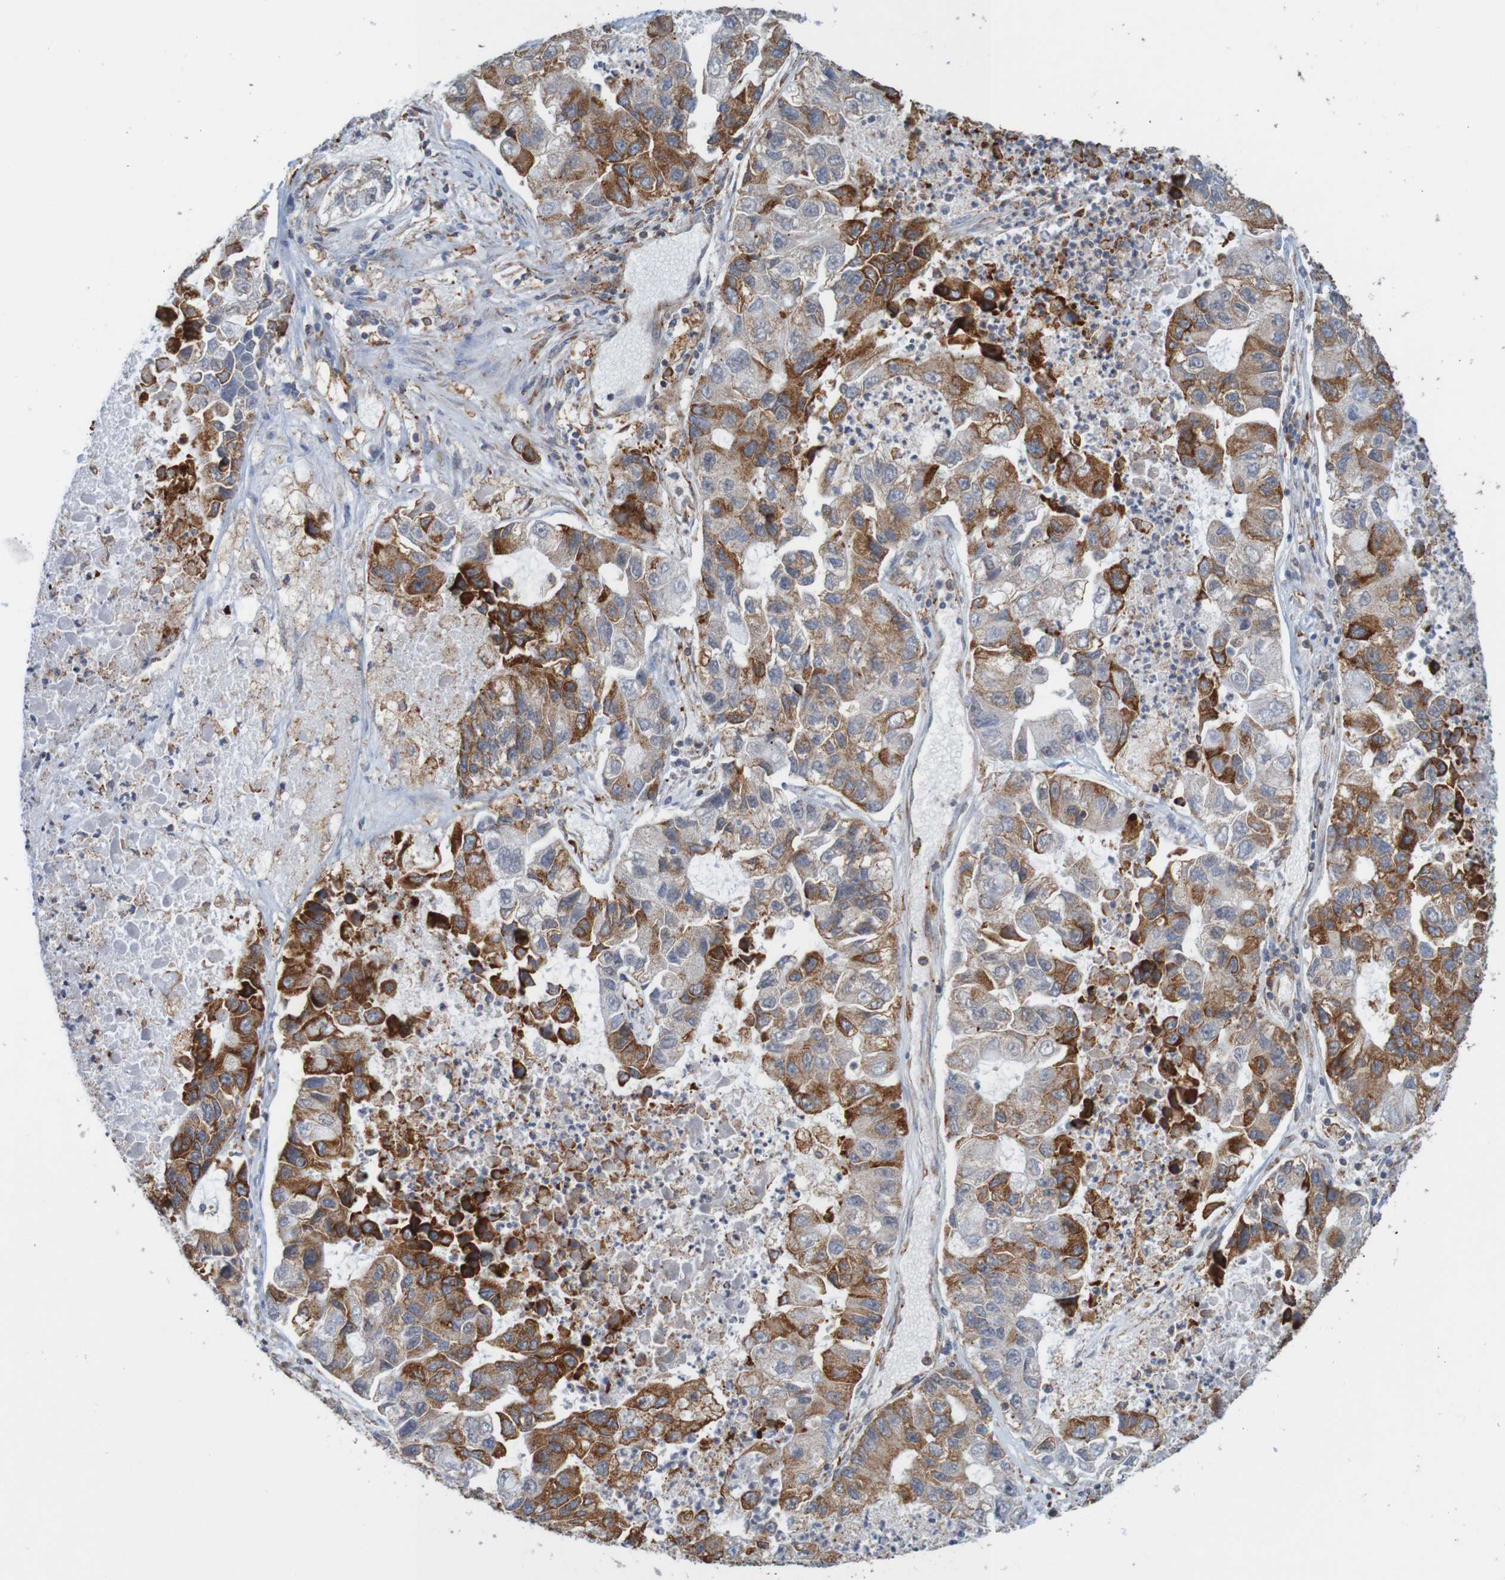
{"staining": {"intensity": "strong", "quantity": "25%-75%", "location": "cytoplasmic/membranous"}, "tissue": "lung cancer", "cell_type": "Tumor cells", "image_type": "cancer", "snomed": [{"axis": "morphology", "description": "Adenocarcinoma, NOS"}, {"axis": "topography", "description": "Lung"}], "caption": "Immunohistochemistry (IHC) (DAB) staining of human lung adenocarcinoma exhibits strong cytoplasmic/membranous protein expression in approximately 25%-75% of tumor cells.", "gene": "PDIA3", "patient": {"sex": "female", "age": 51}}